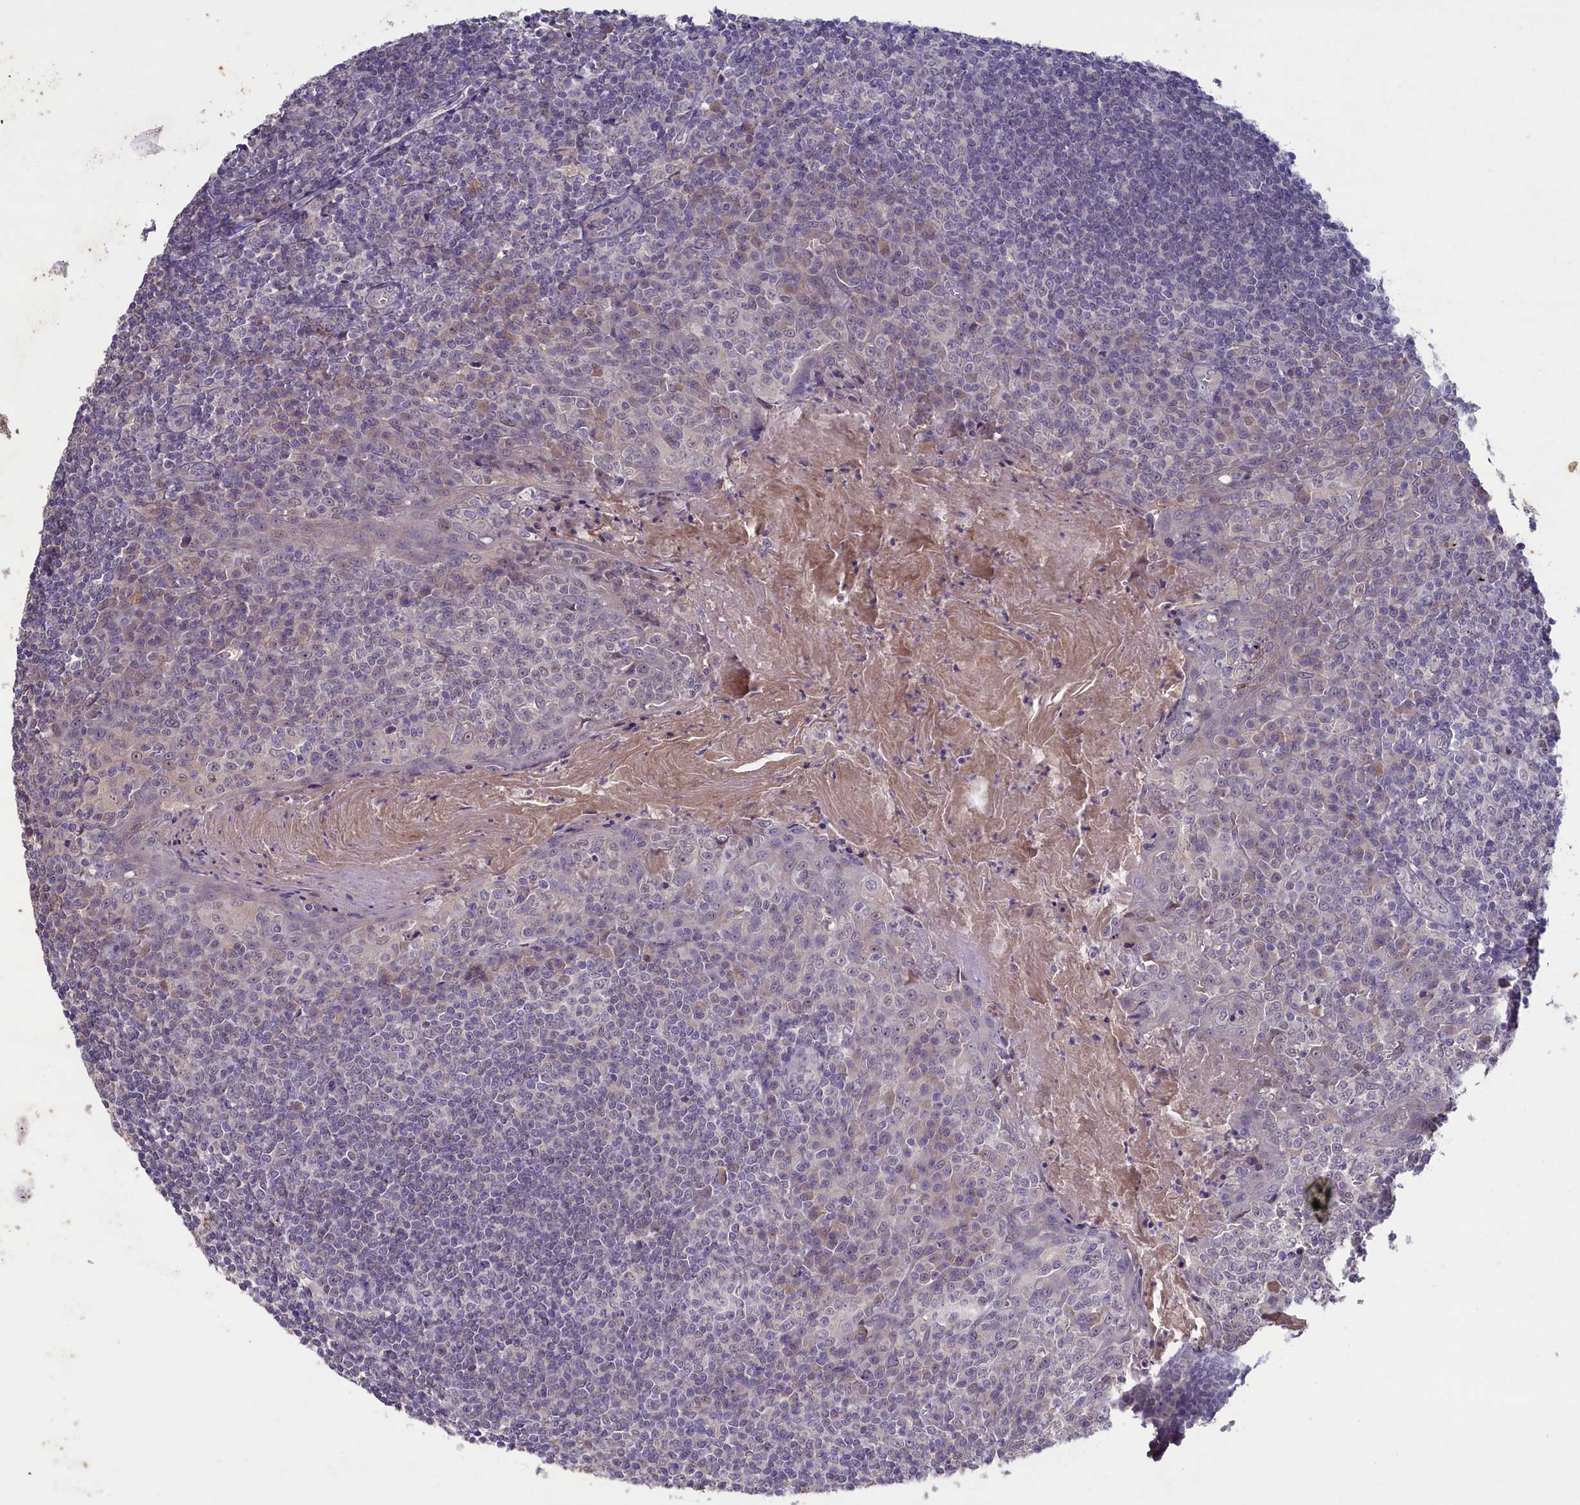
{"staining": {"intensity": "negative", "quantity": "none", "location": "none"}, "tissue": "tonsil", "cell_type": "Germinal center cells", "image_type": "normal", "snomed": [{"axis": "morphology", "description": "Normal tissue, NOS"}, {"axis": "topography", "description": "Tonsil"}], "caption": "Micrograph shows no significant protein positivity in germinal center cells of benign tonsil. Brightfield microscopy of IHC stained with DAB (3,3'-diaminobenzidine) (brown) and hematoxylin (blue), captured at high magnification.", "gene": "ATF7IP2", "patient": {"sex": "male", "age": 27}}